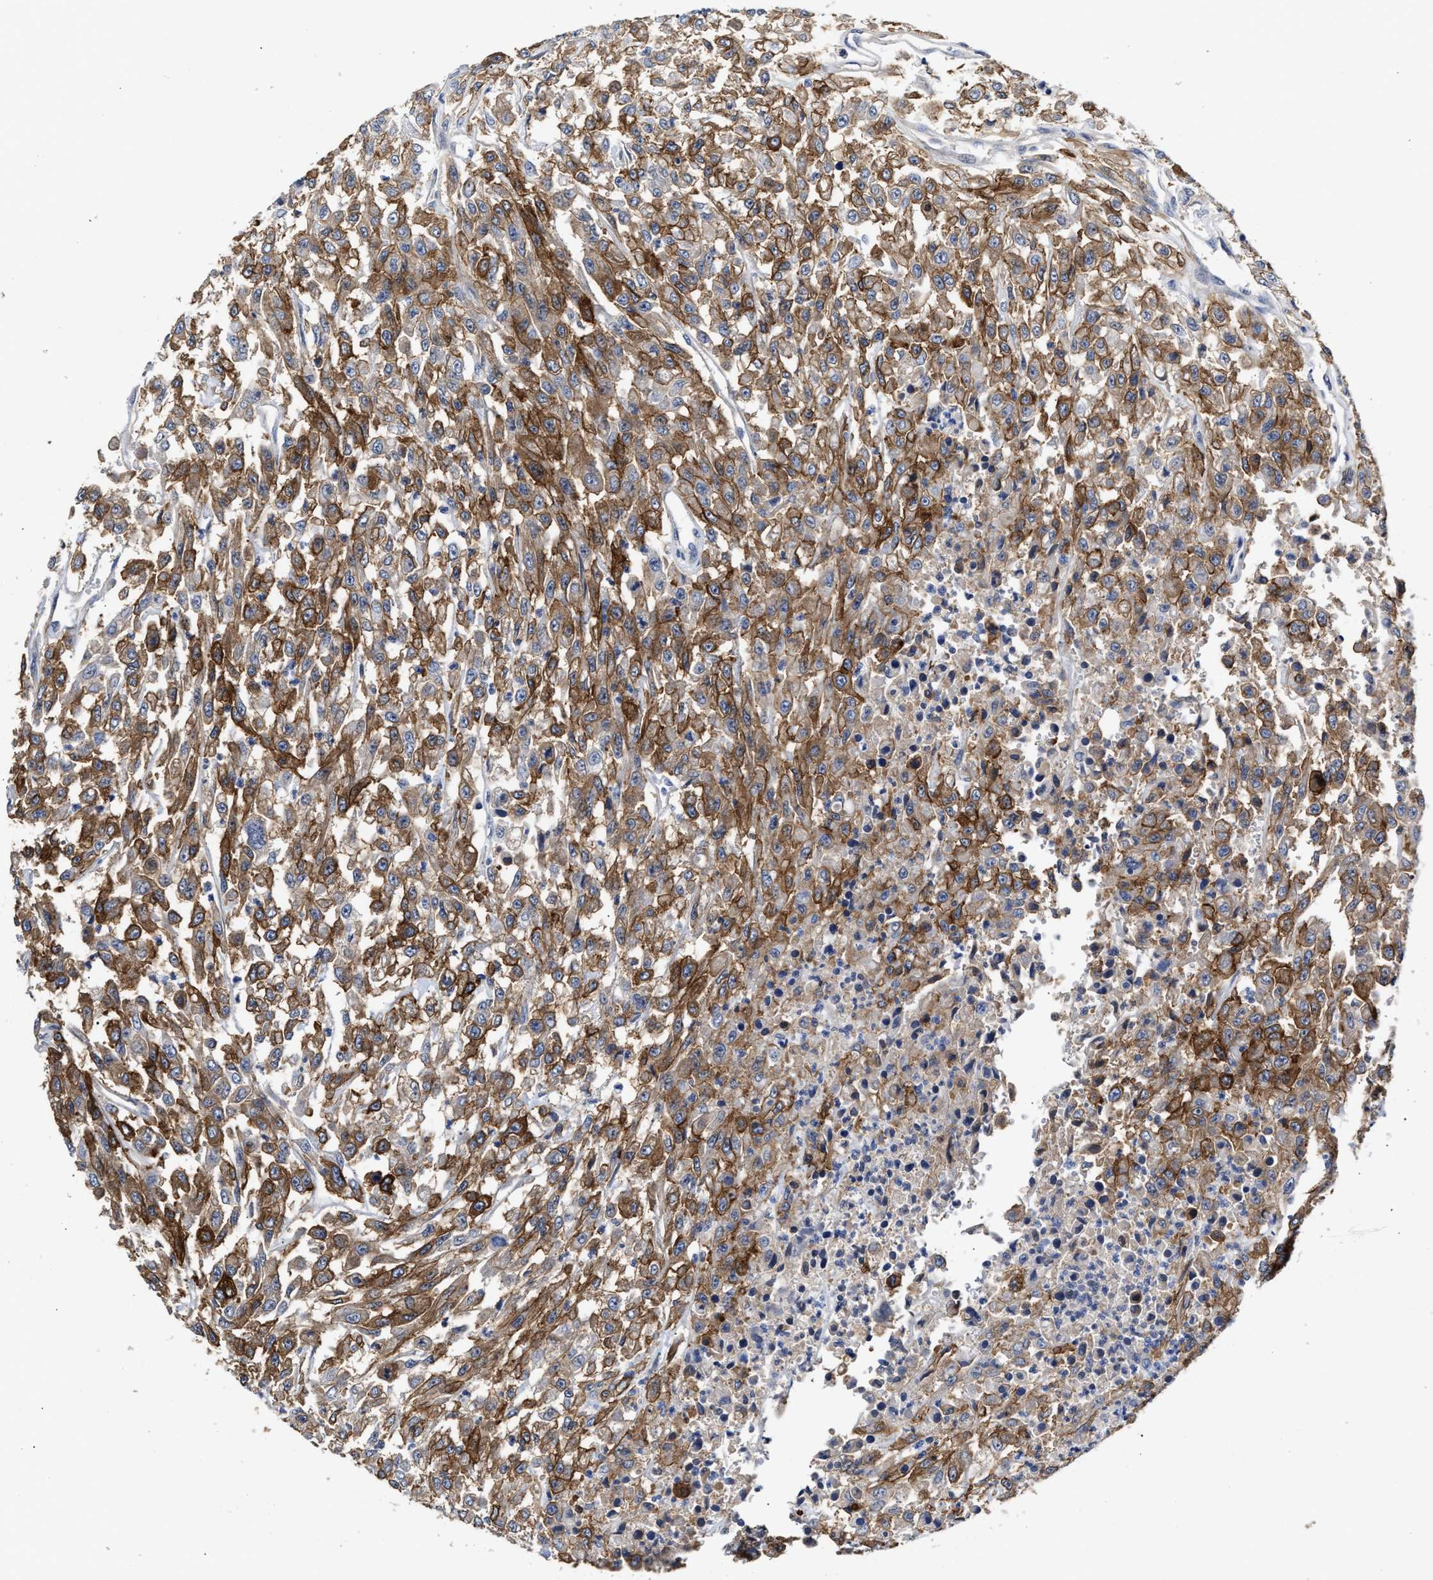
{"staining": {"intensity": "strong", "quantity": ">75%", "location": "cytoplasmic/membranous"}, "tissue": "urothelial cancer", "cell_type": "Tumor cells", "image_type": "cancer", "snomed": [{"axis": "morphology", "description": "Urothelial carcinoma, High grade"}, {"axis": "topography", "description": "Urinary bladder"}], "caption": "Tumor cells reveal high levels of strong cytoplasmic/membranous expression in about >75% of cells in high-grade urothelial carcinoma. (Brightfield microscopy of DAB IHC at high magnification).", "gene": "AHNAK2", "patient": {"sex": "male", "age": 46}}